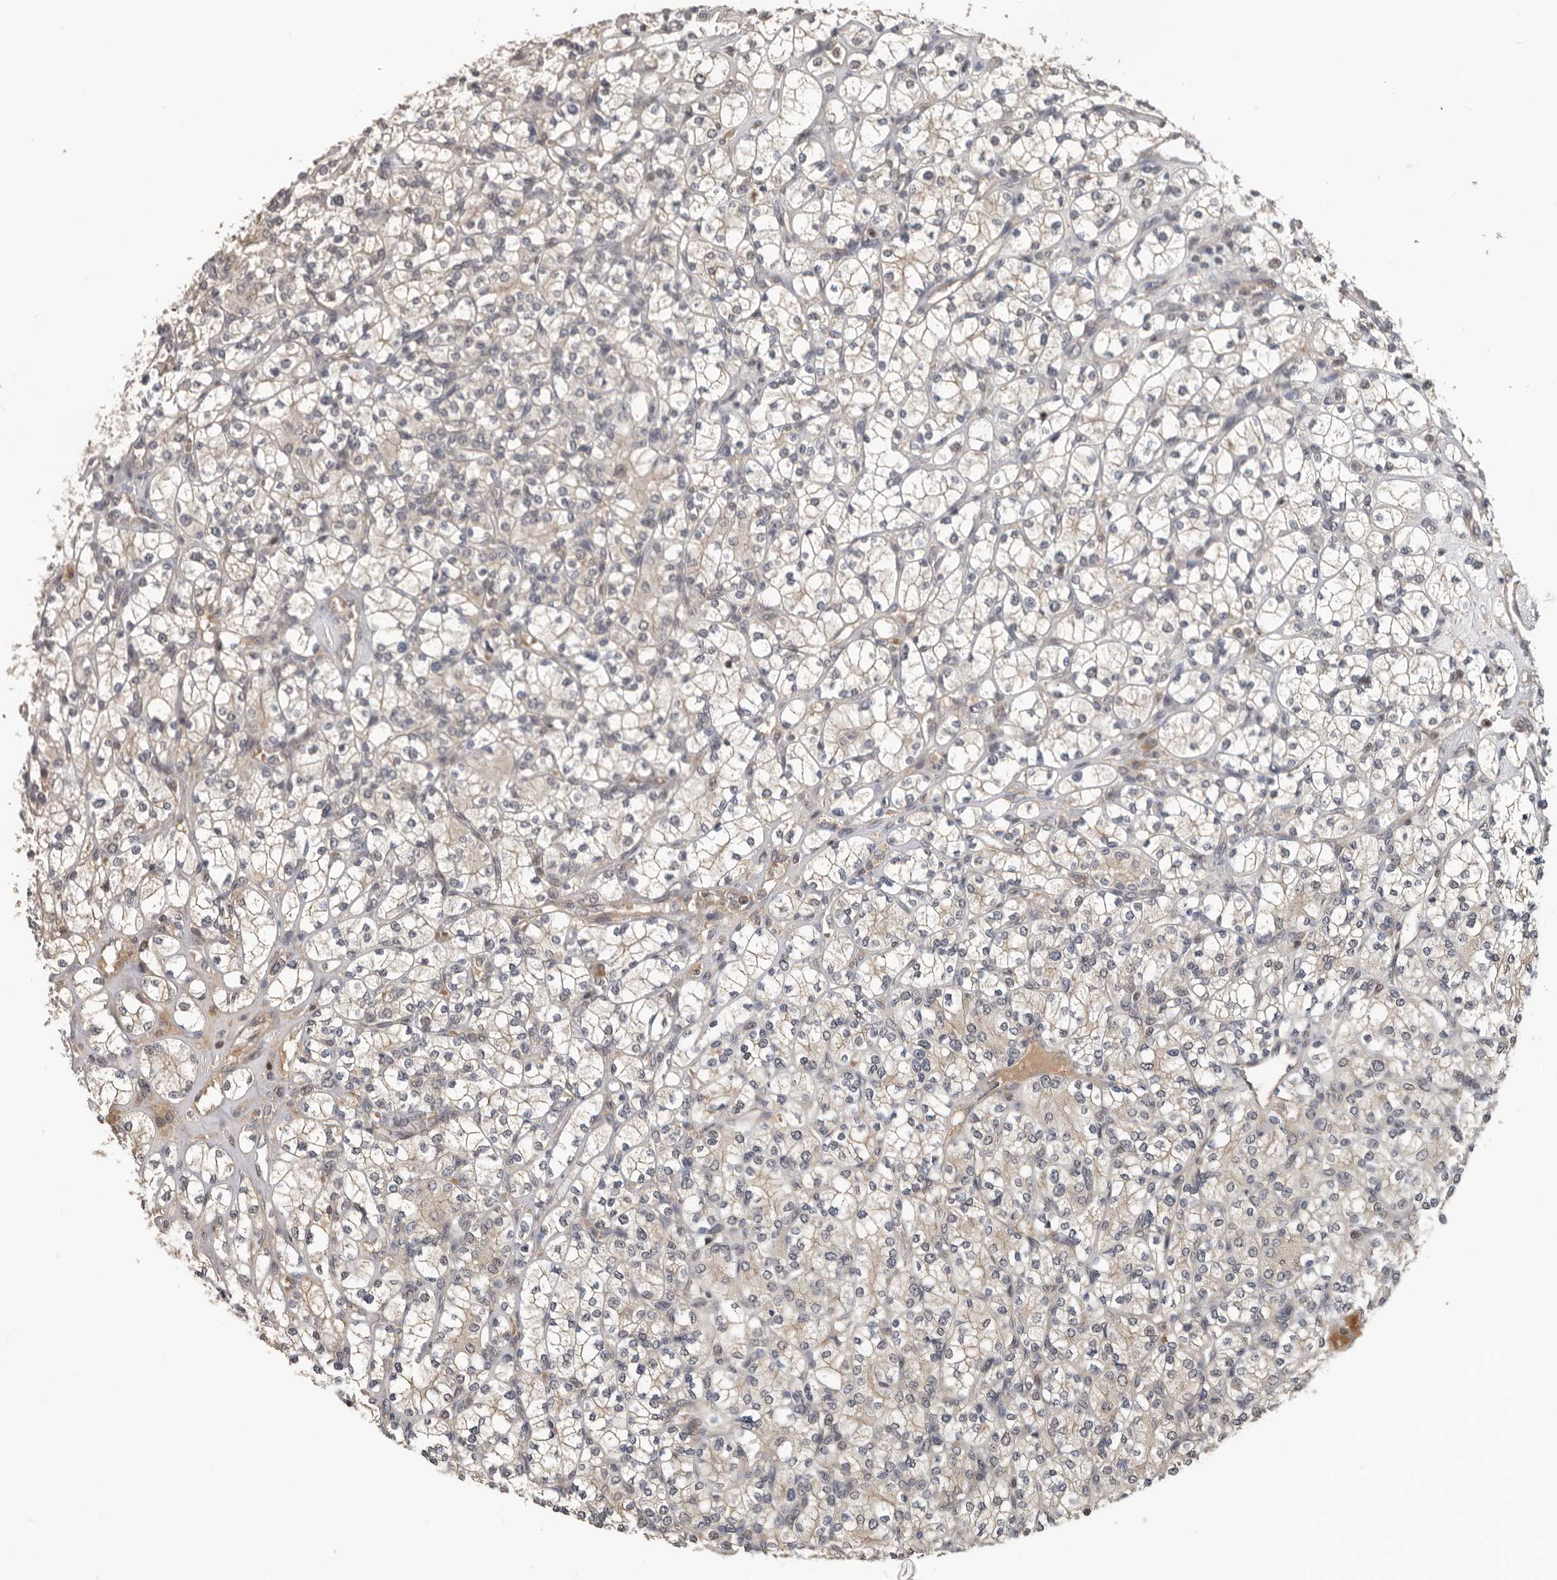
{"staining": {"intensity": "weak", "quantity": "<25%", "location": "cytoplasmic/membranous"}, "tissue": "renal cancer", "cell_type": "Tumor cells", "image_type": "cancer", "snomed": [{"axis": "morphology", "description": "Adenocarcinoma, NOS"}, {"axis": "topography", "description": "Kidney"}], "caption": "IHC image of human adenocarcinoma (renal) stained for a protein (brown), which shows no positivity in tumor cells.", "gene": "HENMT1", "patient": {"sex": "male", "age": 77}}